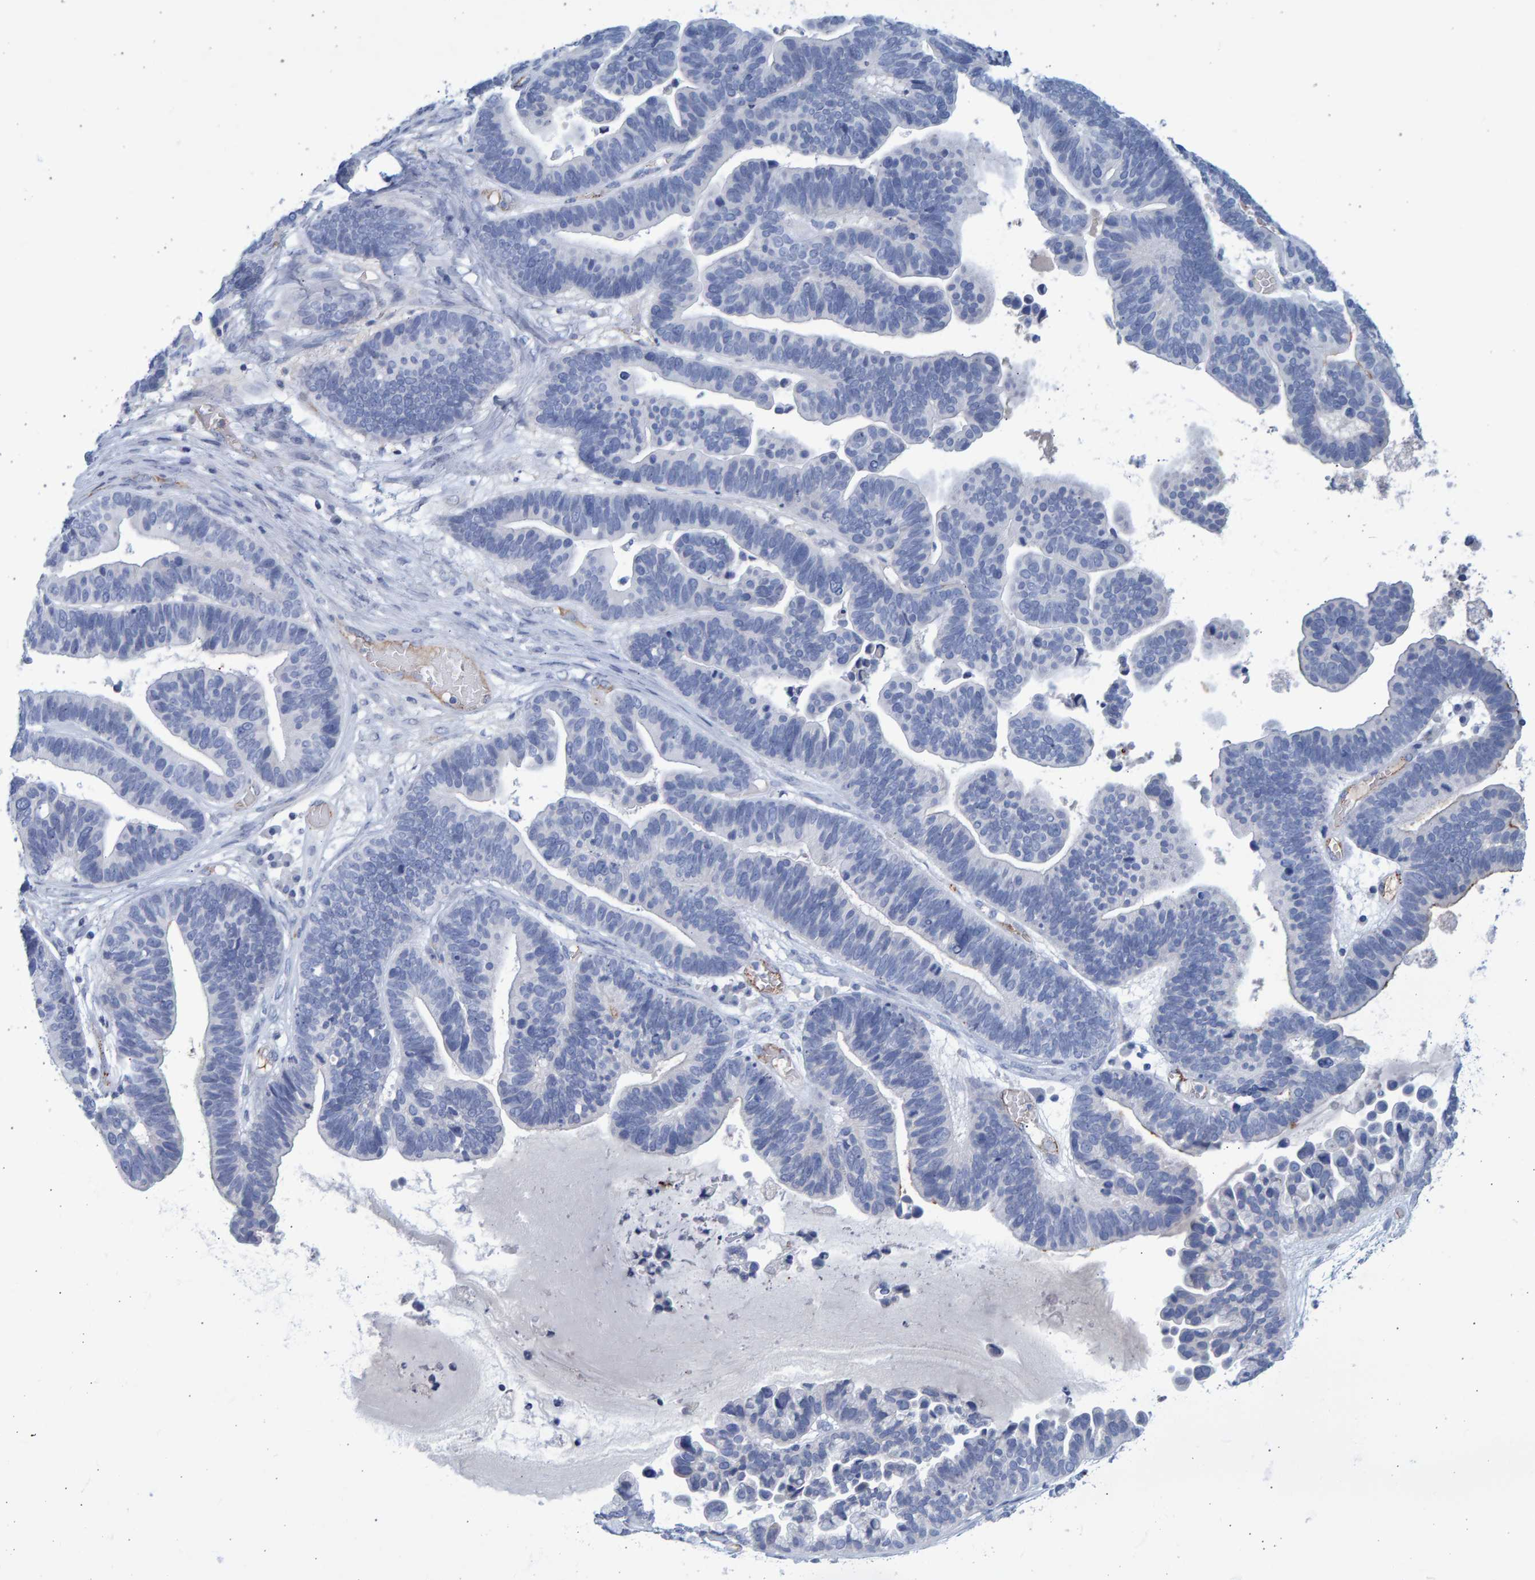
{"staining": {"intensity": "negative", "quantity": "none", "location": "none"}, "tissue": "ovarian cancer", "cell_type": "Tumor cells", "image_type": "cancer", "snomed": [{"axis": "morphology", "description": "Cystadenocarcinoma, serous, NOS"}, {"axis": "topography", "description": "Ovary"}], "caption": "Ovarian serous cystadenocarcinoma stained for a protein using immunohistochemistry reveals no staining tumor cells.", "gene": "SLC34A3", "patient": {"sex": "female", "age": 56}}